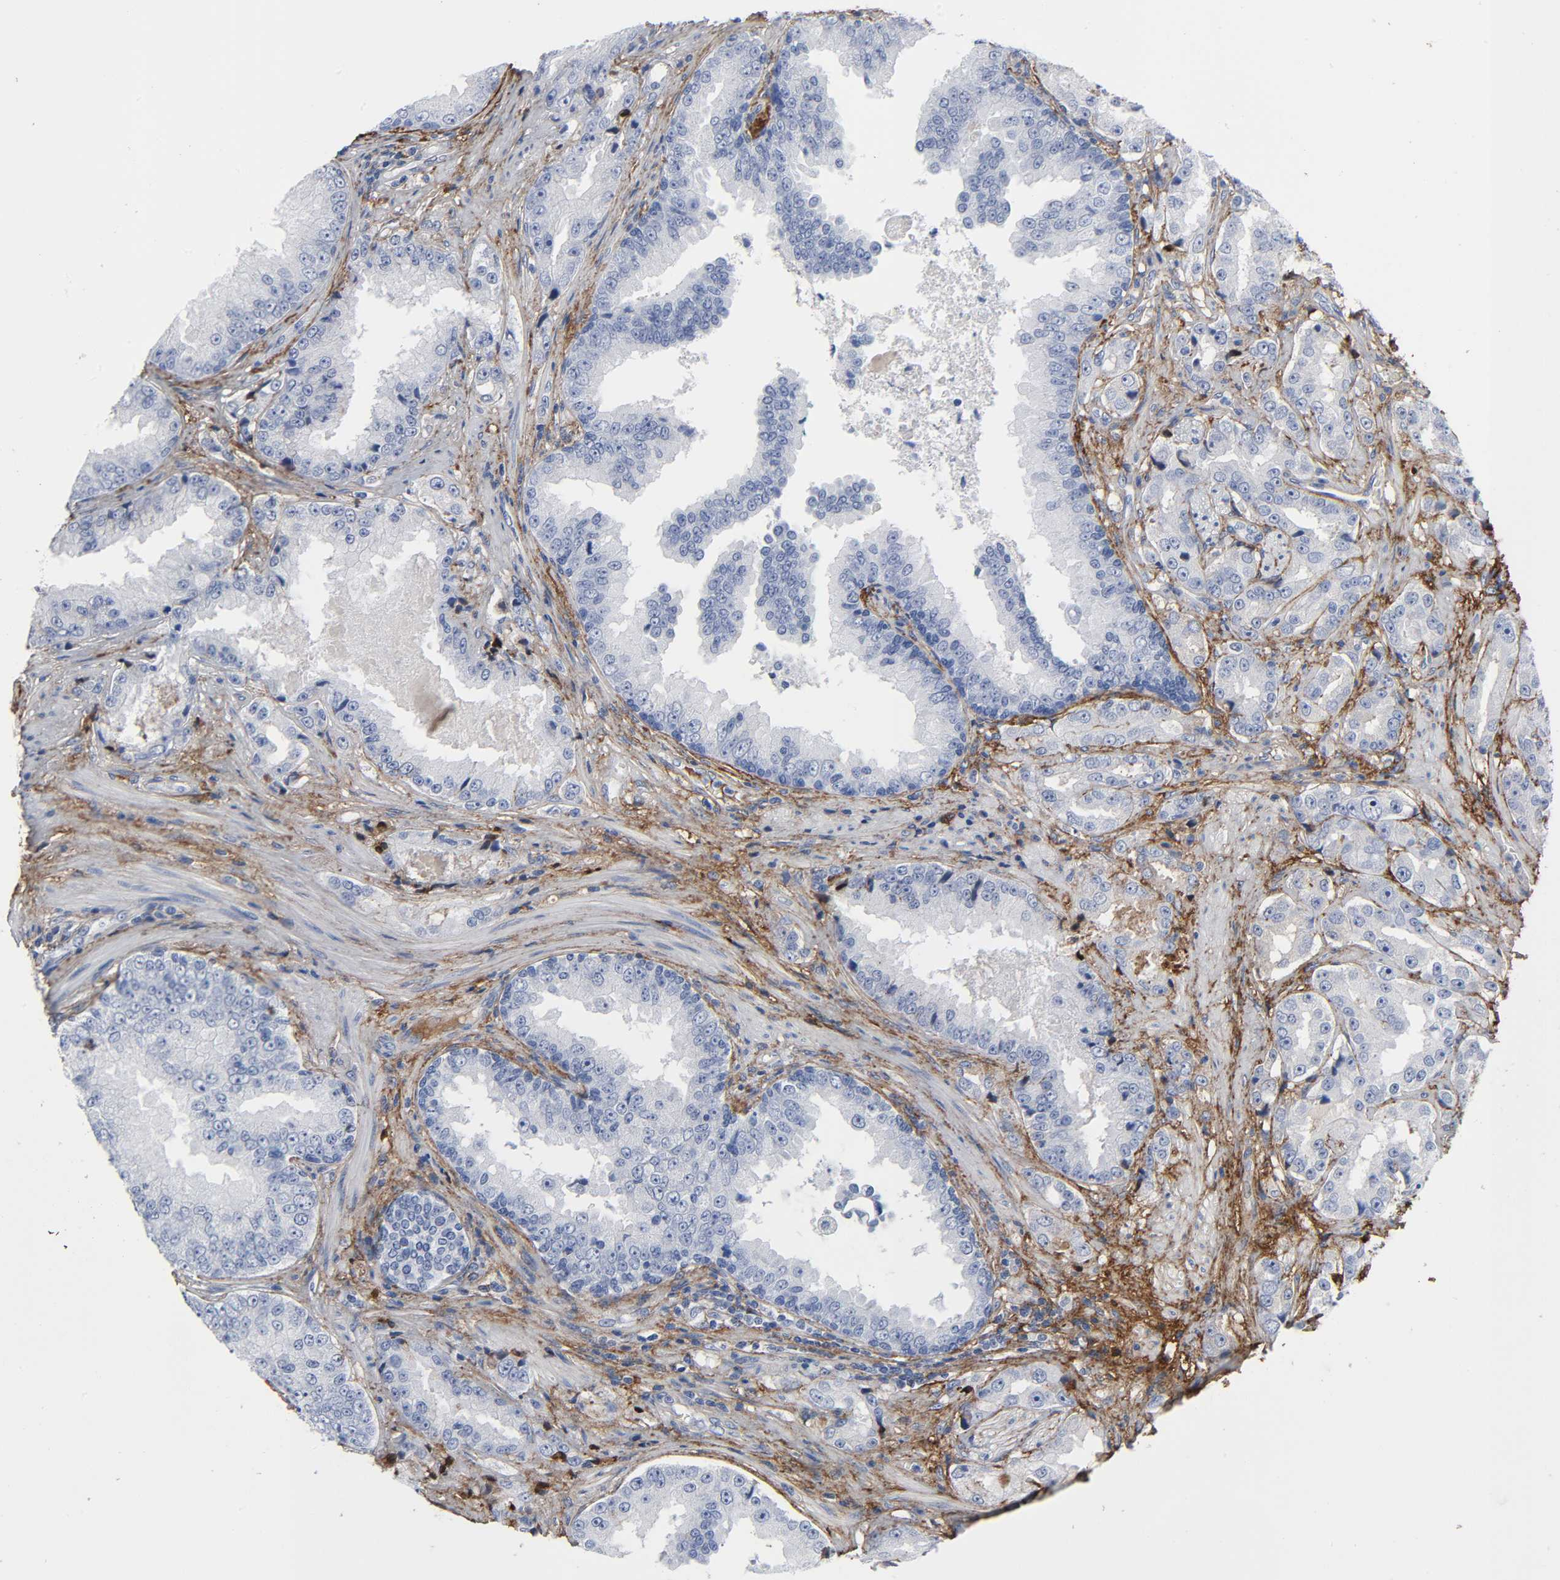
{"staining": {"intensity": "negative", "quantity": "none", "location": "none"}, "tissue": "prostate cancer", "cell_type": "Tumor cells", "image_type": "cancer", "snomed": [{"axis": "morphology", "description": "Adenocarcinoma, High grade"}, {"axis": "topography", "description": "Prostate"}], "caption": "There is no significant positivity in tumor cells of prostate cancer (adenocarcinoma (high-grade)).", "gene": "FBLN1", "patient": {"sex": "male", "age": 73}}